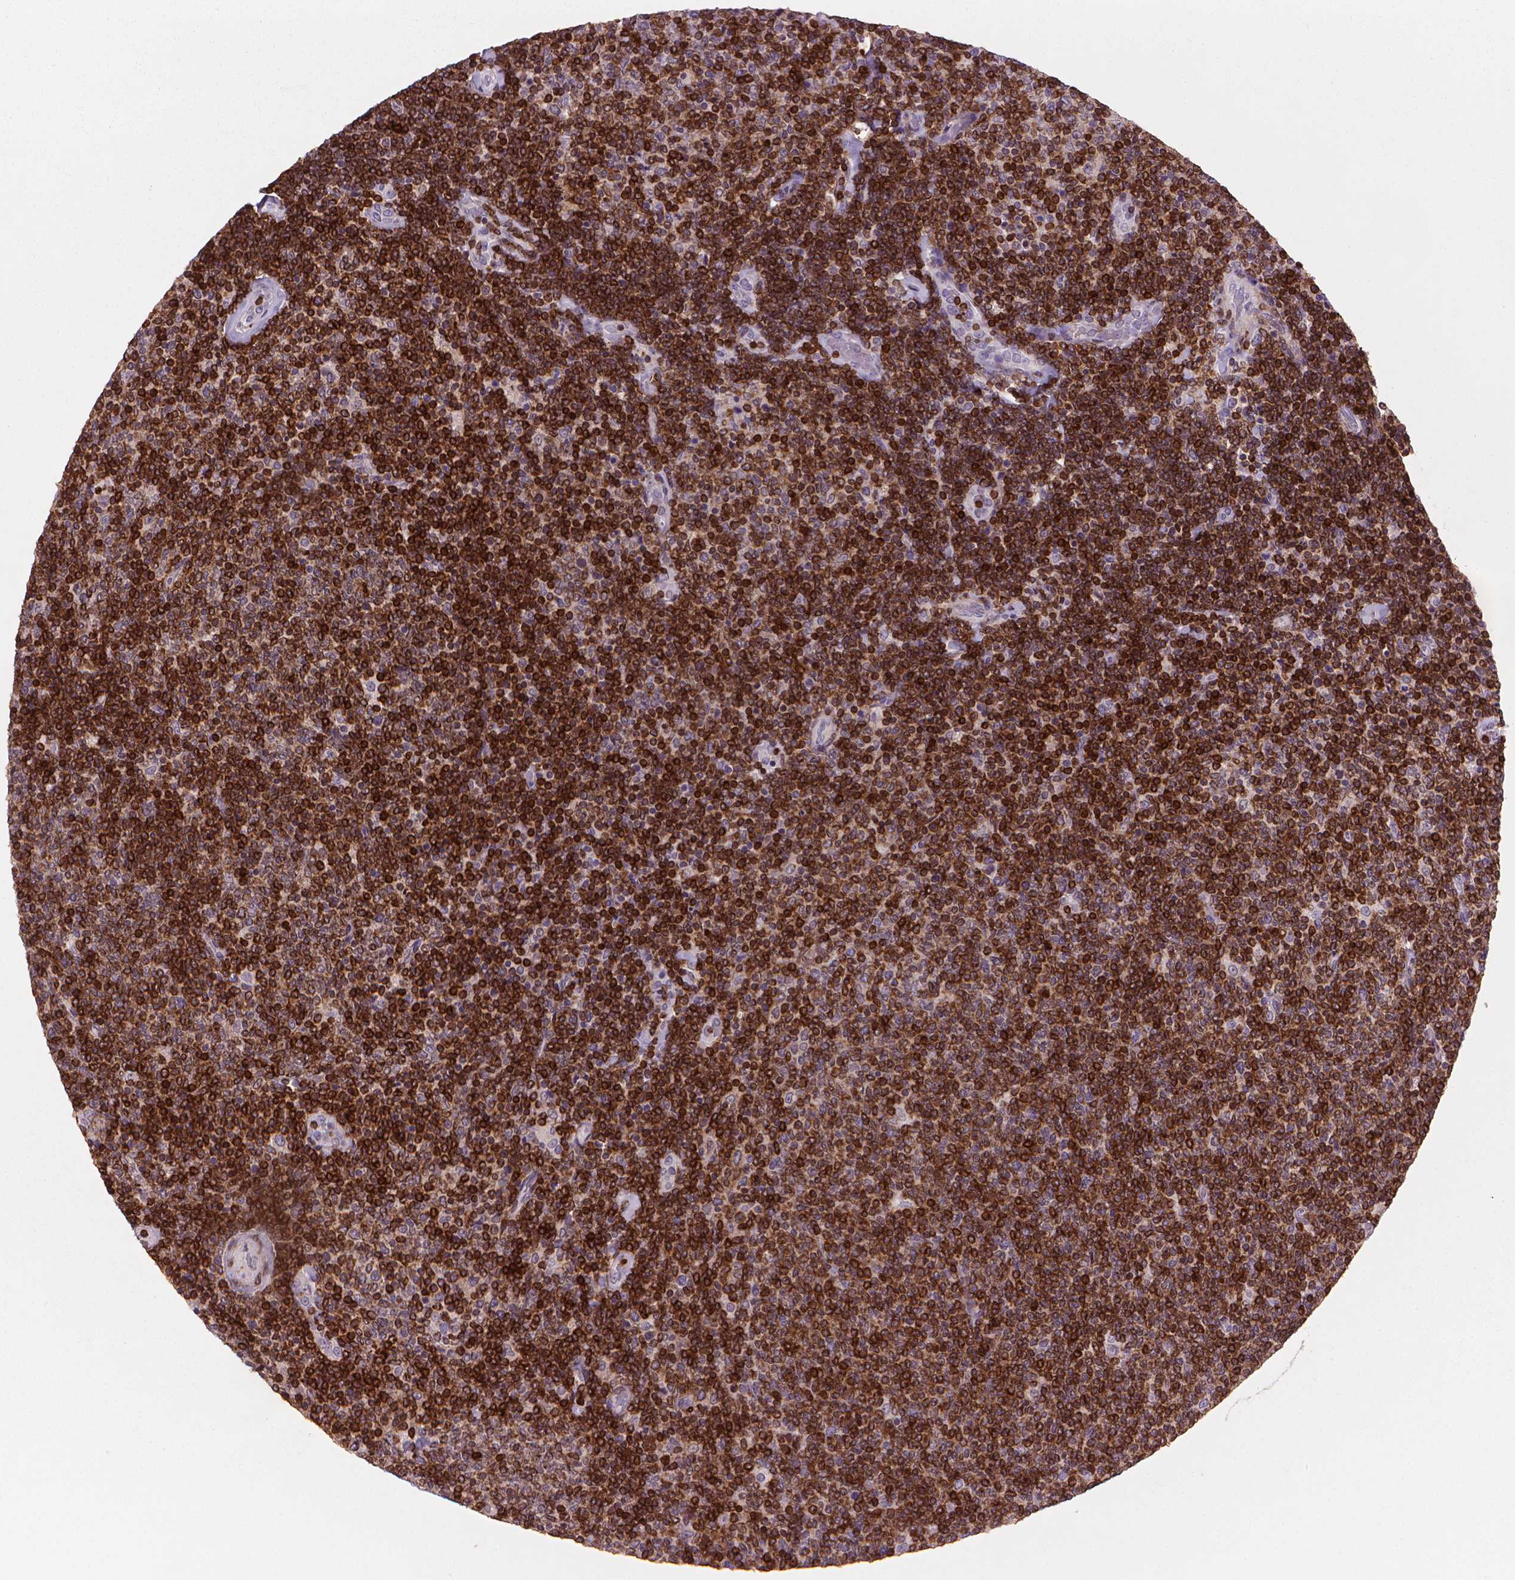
{"staining": {"intensity": "strong", "quantity": ">75%", "location": "cytoplasmic/membranous"}, "tissue": "lymphoma", "cell_type": "Tumor cells", "image_type": "cancer", "snomed": [{"axis": "morphology", "description": "Malignant lymphoma, non-Hodgkin's type, Low grade"}, {"axis": "topography", "description": "Lymph node"}], "caption": "This image displays immunohistochemistry staining of human lymphoma, with high strong cytoplasmic/membranous expression in approximately >75% of tumor cells.", "gene": "BCL2", "patient": {"sex": "male", "age": 52}}